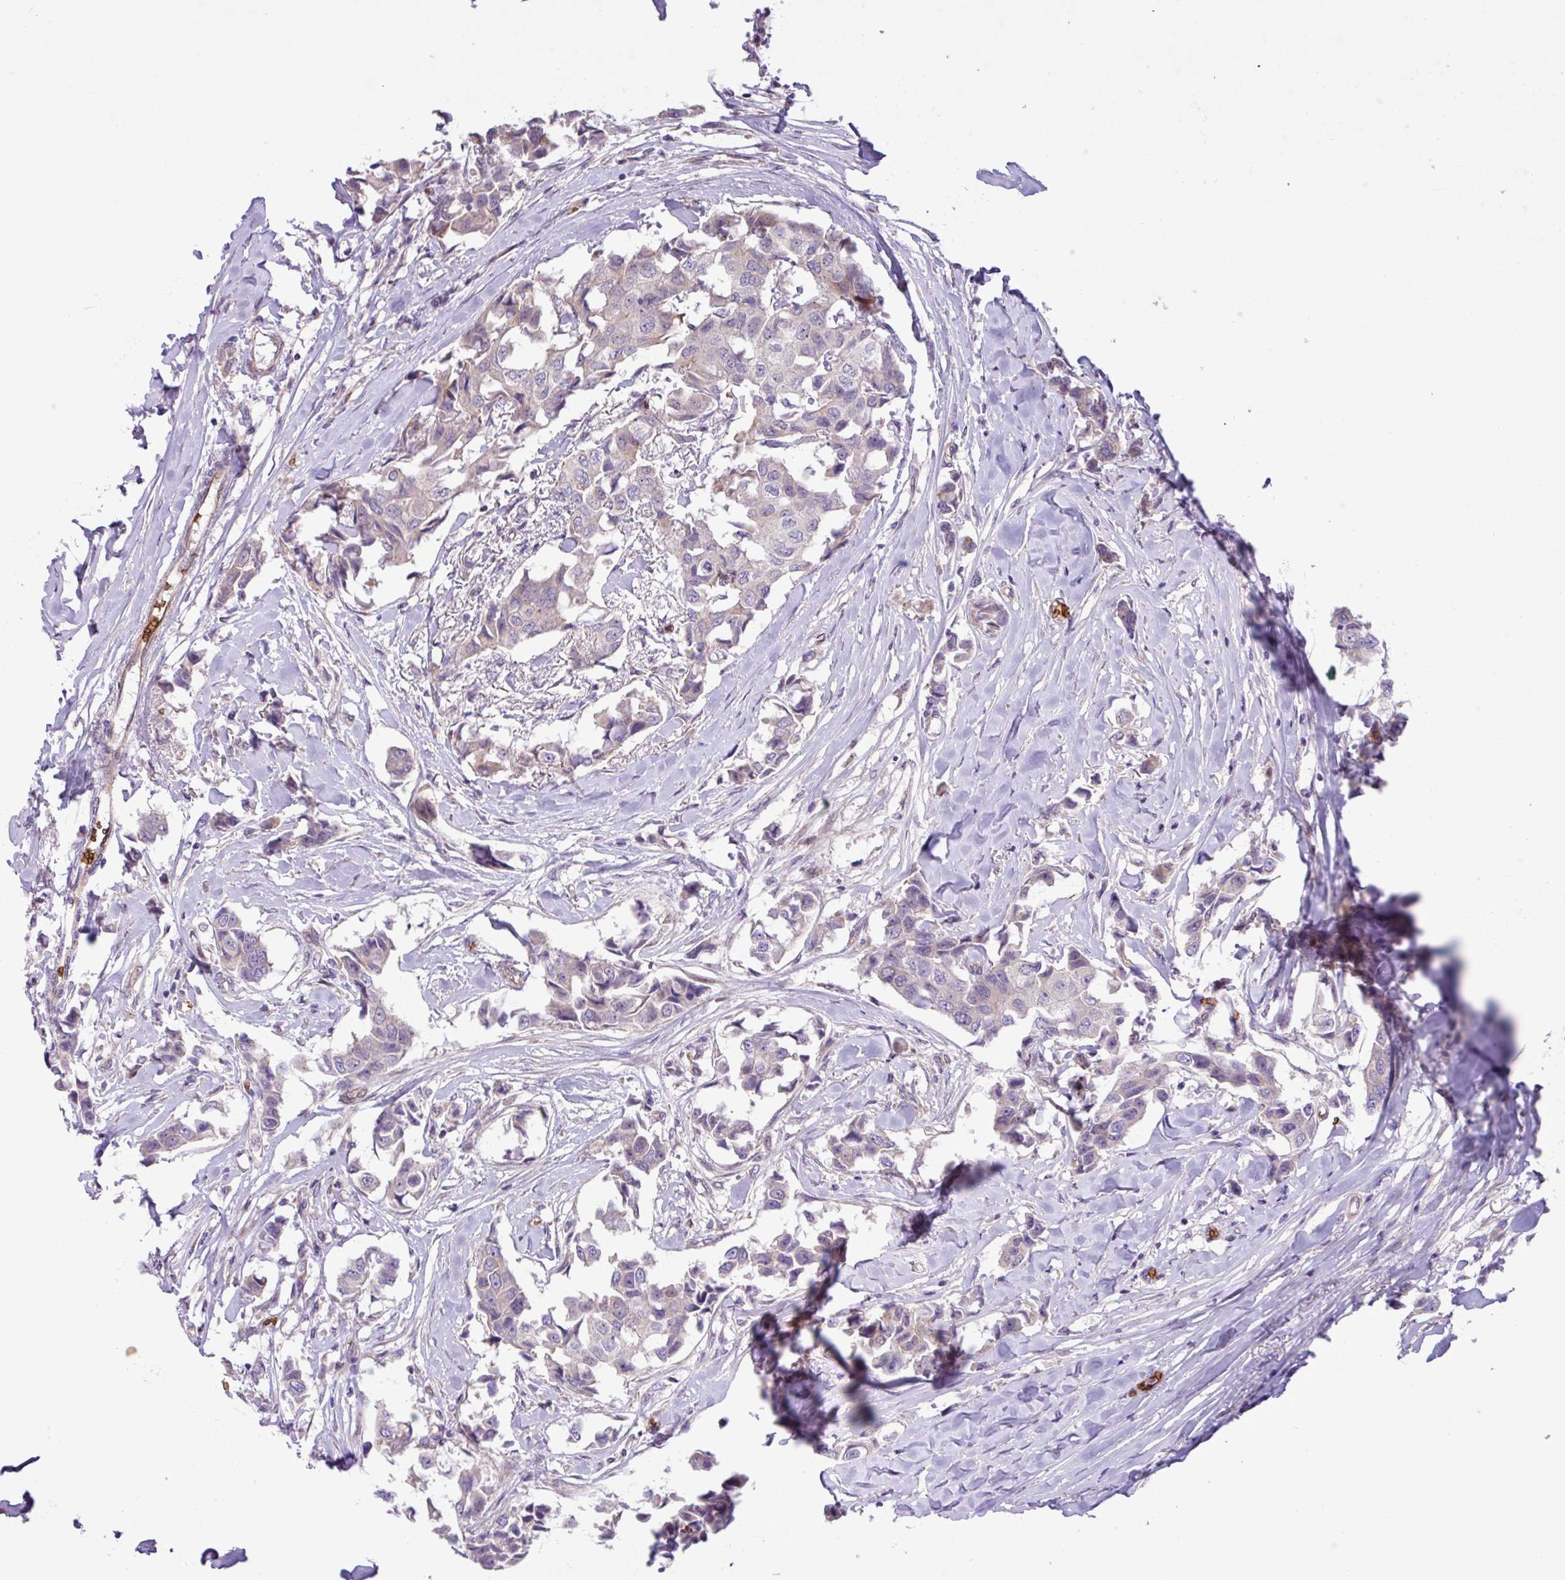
{"staining": {"intensity": "negative", "quantity": "none", "location": "none"}, "tissue": "breast cancer", "cell_type": "Tumor cells", "image_type": "cancer", "snomed": [{"axis": "morphology", "description": "Duct carcinoma"}, {"axis": "topography", "description": "Breast"}], "caption": "Immunohistochemistry (IHC) histopathology image of breast invasive ductal carcinoma stained for a protein (brown), which exhibits no positivity in tumor cells. (DAB (3,3'-diaminobenzidine) IHC, high magnification).", "gene": "RAD21L1", "patient": {"sex": "female", "age": 80}}